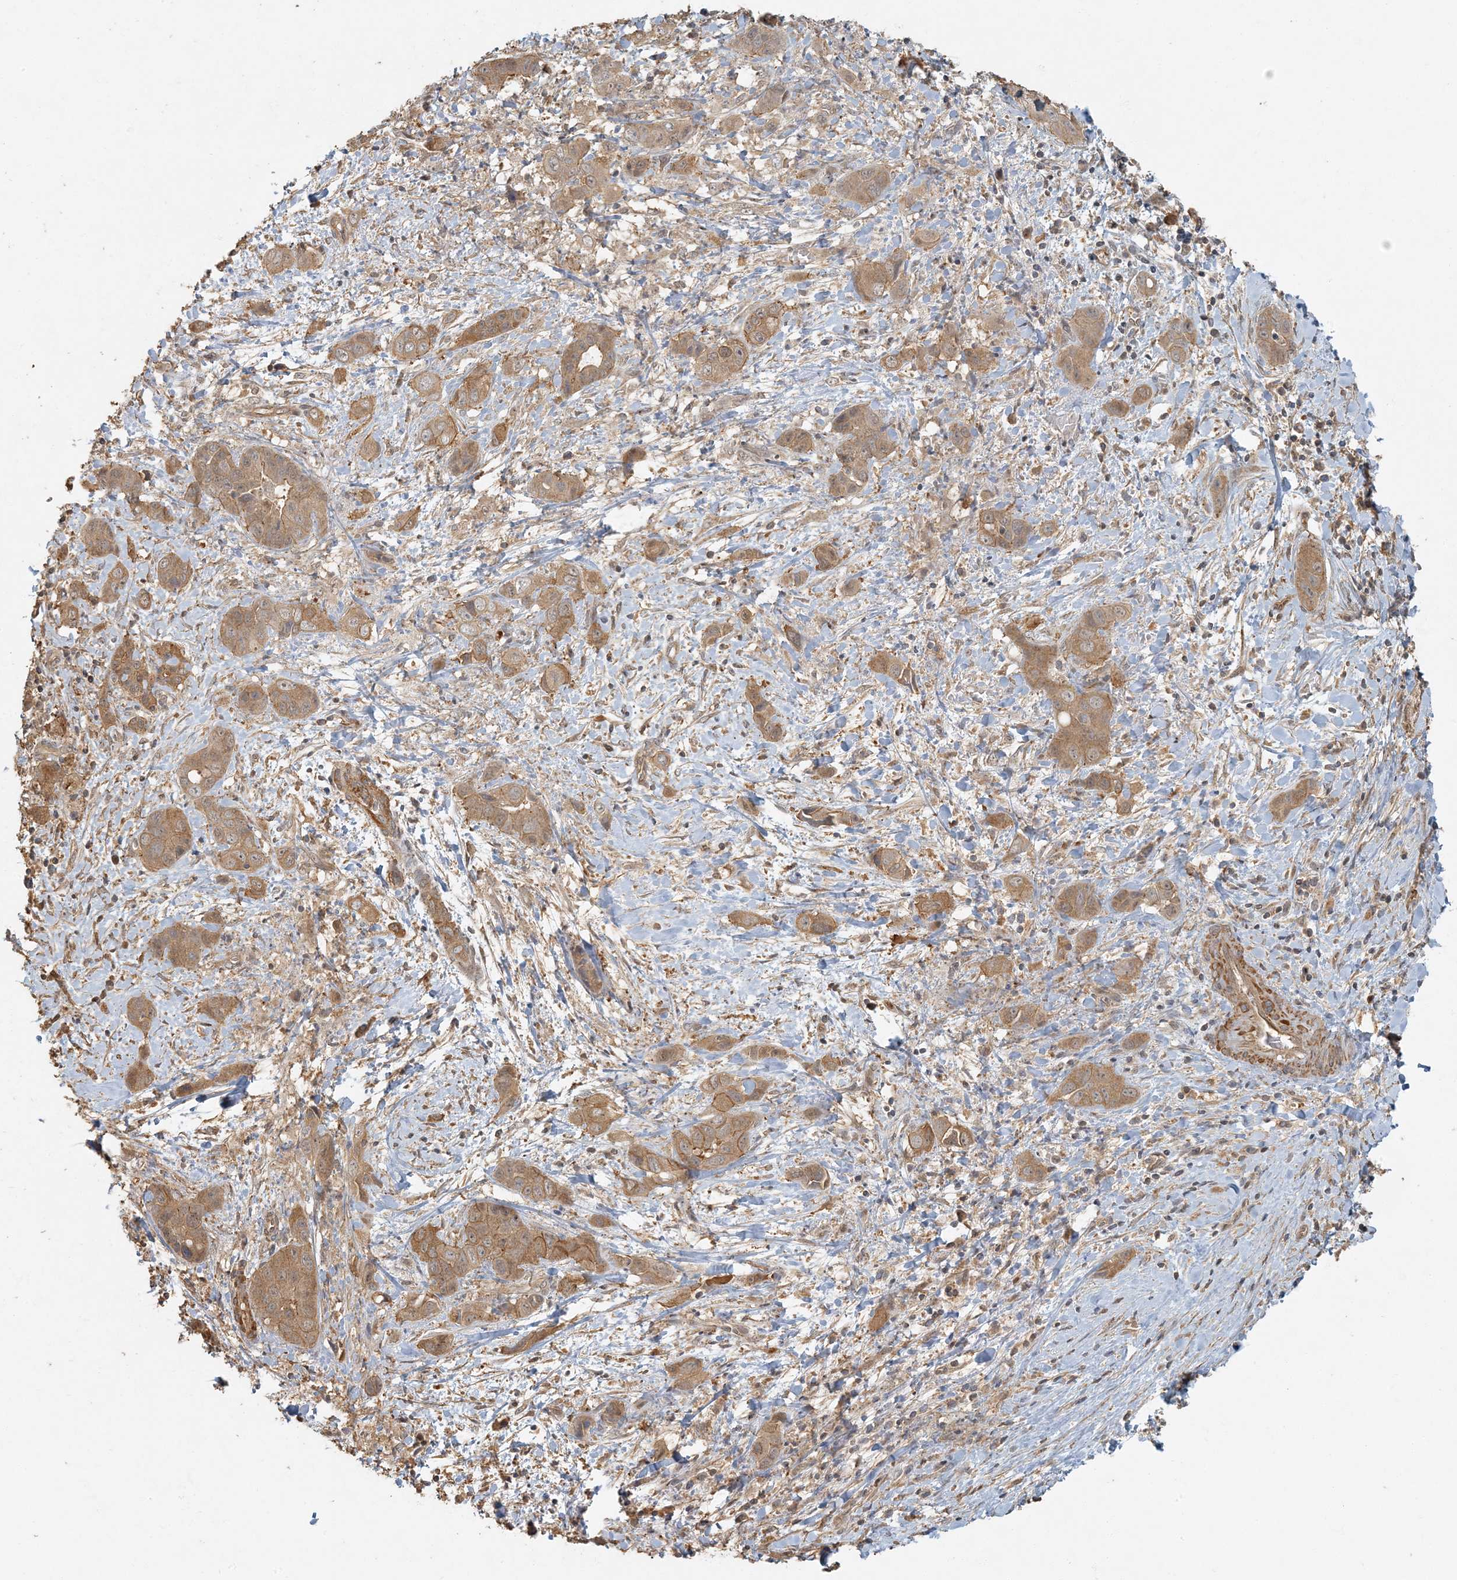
{"staining": {"intensity": "moderate", "quantity": ">75%", "location": "cytoplasmic/membranous"}, "tissue": "liver cancer", "cell_type": "Tumor cells", "image_type": "cancer", "snomed": [{"axis": "morphology", "description": "Cholangiocarcinoma"}, {"axis": "topography", "description": "Liver"}], "caption": "Liver cholangiocarcinoma stained for a protein displays moderate cytoplasmic/membranous positivity in tumor cells.", "gene": "AK9", "patient": {"sex": "female", "age": 52}}